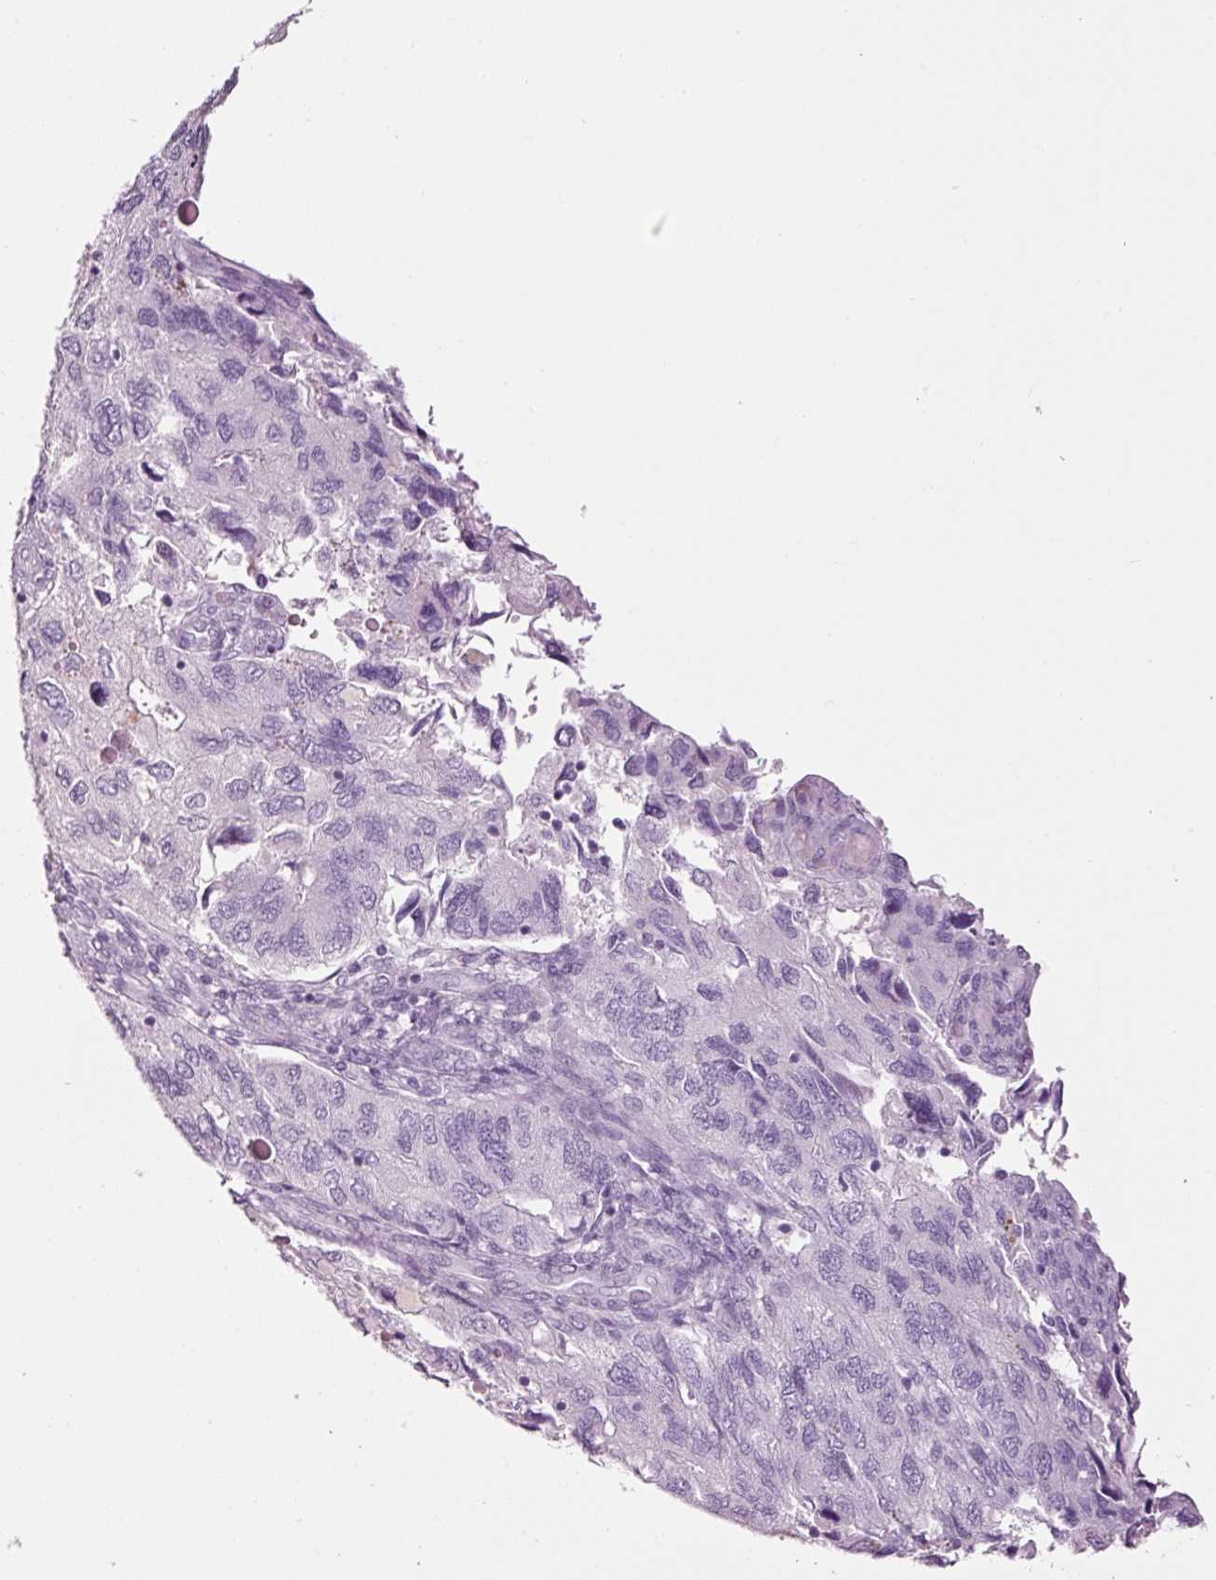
{"staining": {"intensity": "negative", "quantity": "none", "location": "none"}, "tissue": "endometrial cancer", "cell_type": "Tumor cells", "image_type": "cancer", "snomed": [{"axis": "morphology", "description": "Carcinoma, NOS"}, {"axis": "topography", "description": "Uterus"}], "caption": "A micrograph of endometrial cancer stained for a protein reveals no brown staining in tumor cells. (Stains: DAB IHC with hematoxylin counter stain, Microscopy: brightfield microscopy at high magnification).", "gene": "KLF1", "patient": {"sex": "female", "age": 76}}